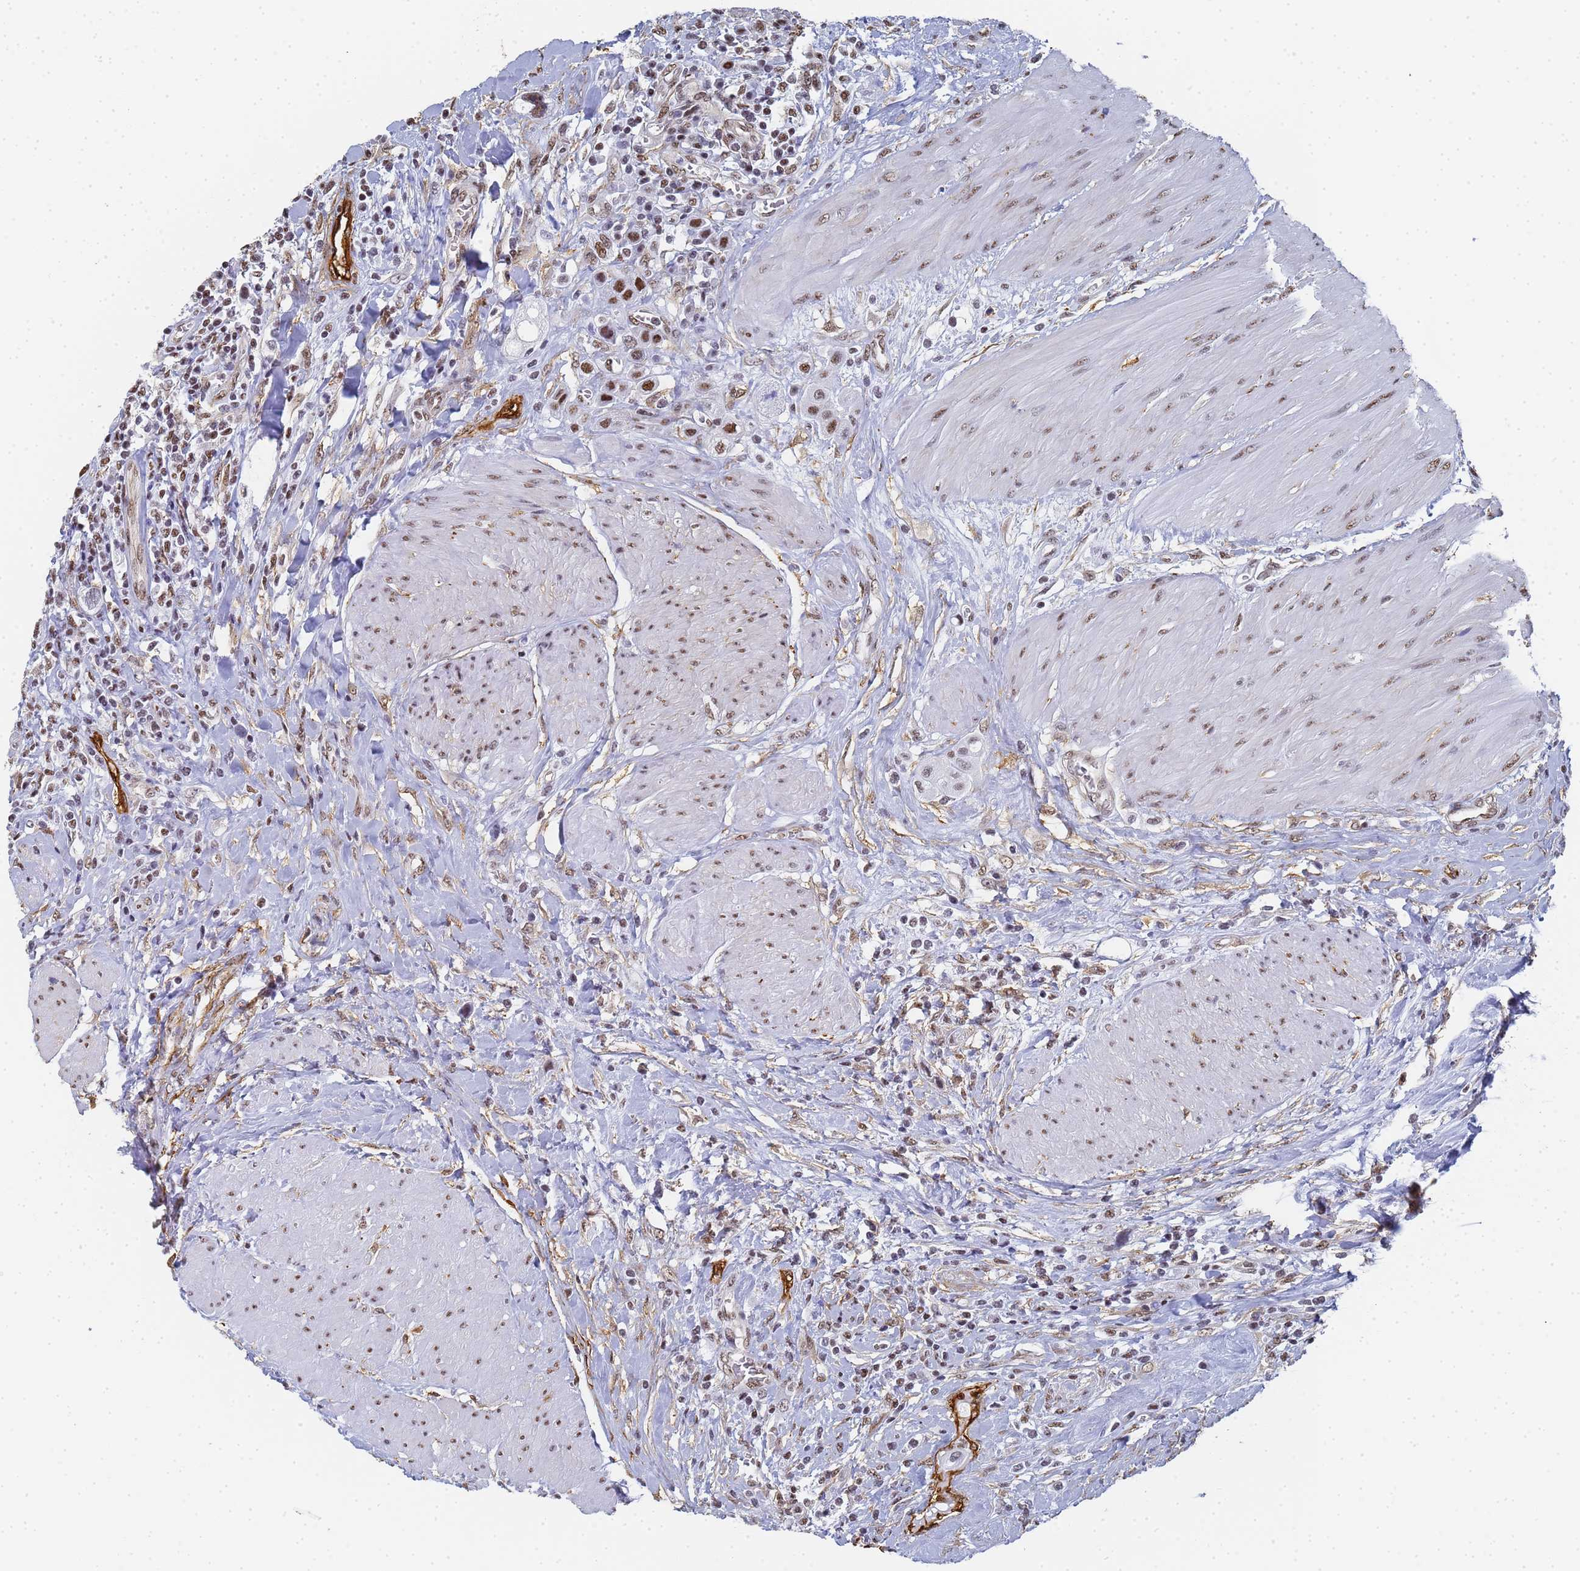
{"staining": {"intensity": "strong", "quantity": ">75%", "location": "nuclear"}, "tissue": "urothelial cancer", "cell_type": "Tumor cells", "image_type": "cancer", "snomed": [{"axis": "morphology", "description": "Urothelial carcinoma, High grade"}, {"axis": "topography", "description": "Urinary bladder"}], "caption": "Immunohistochemical staining of high-grade urothelial carcinoma reveals high levels of strong nuclear protein expression in about >75% of tumor cells.", "gene": "PRRT4", "patient": {"sex": "male", "age": 50}}